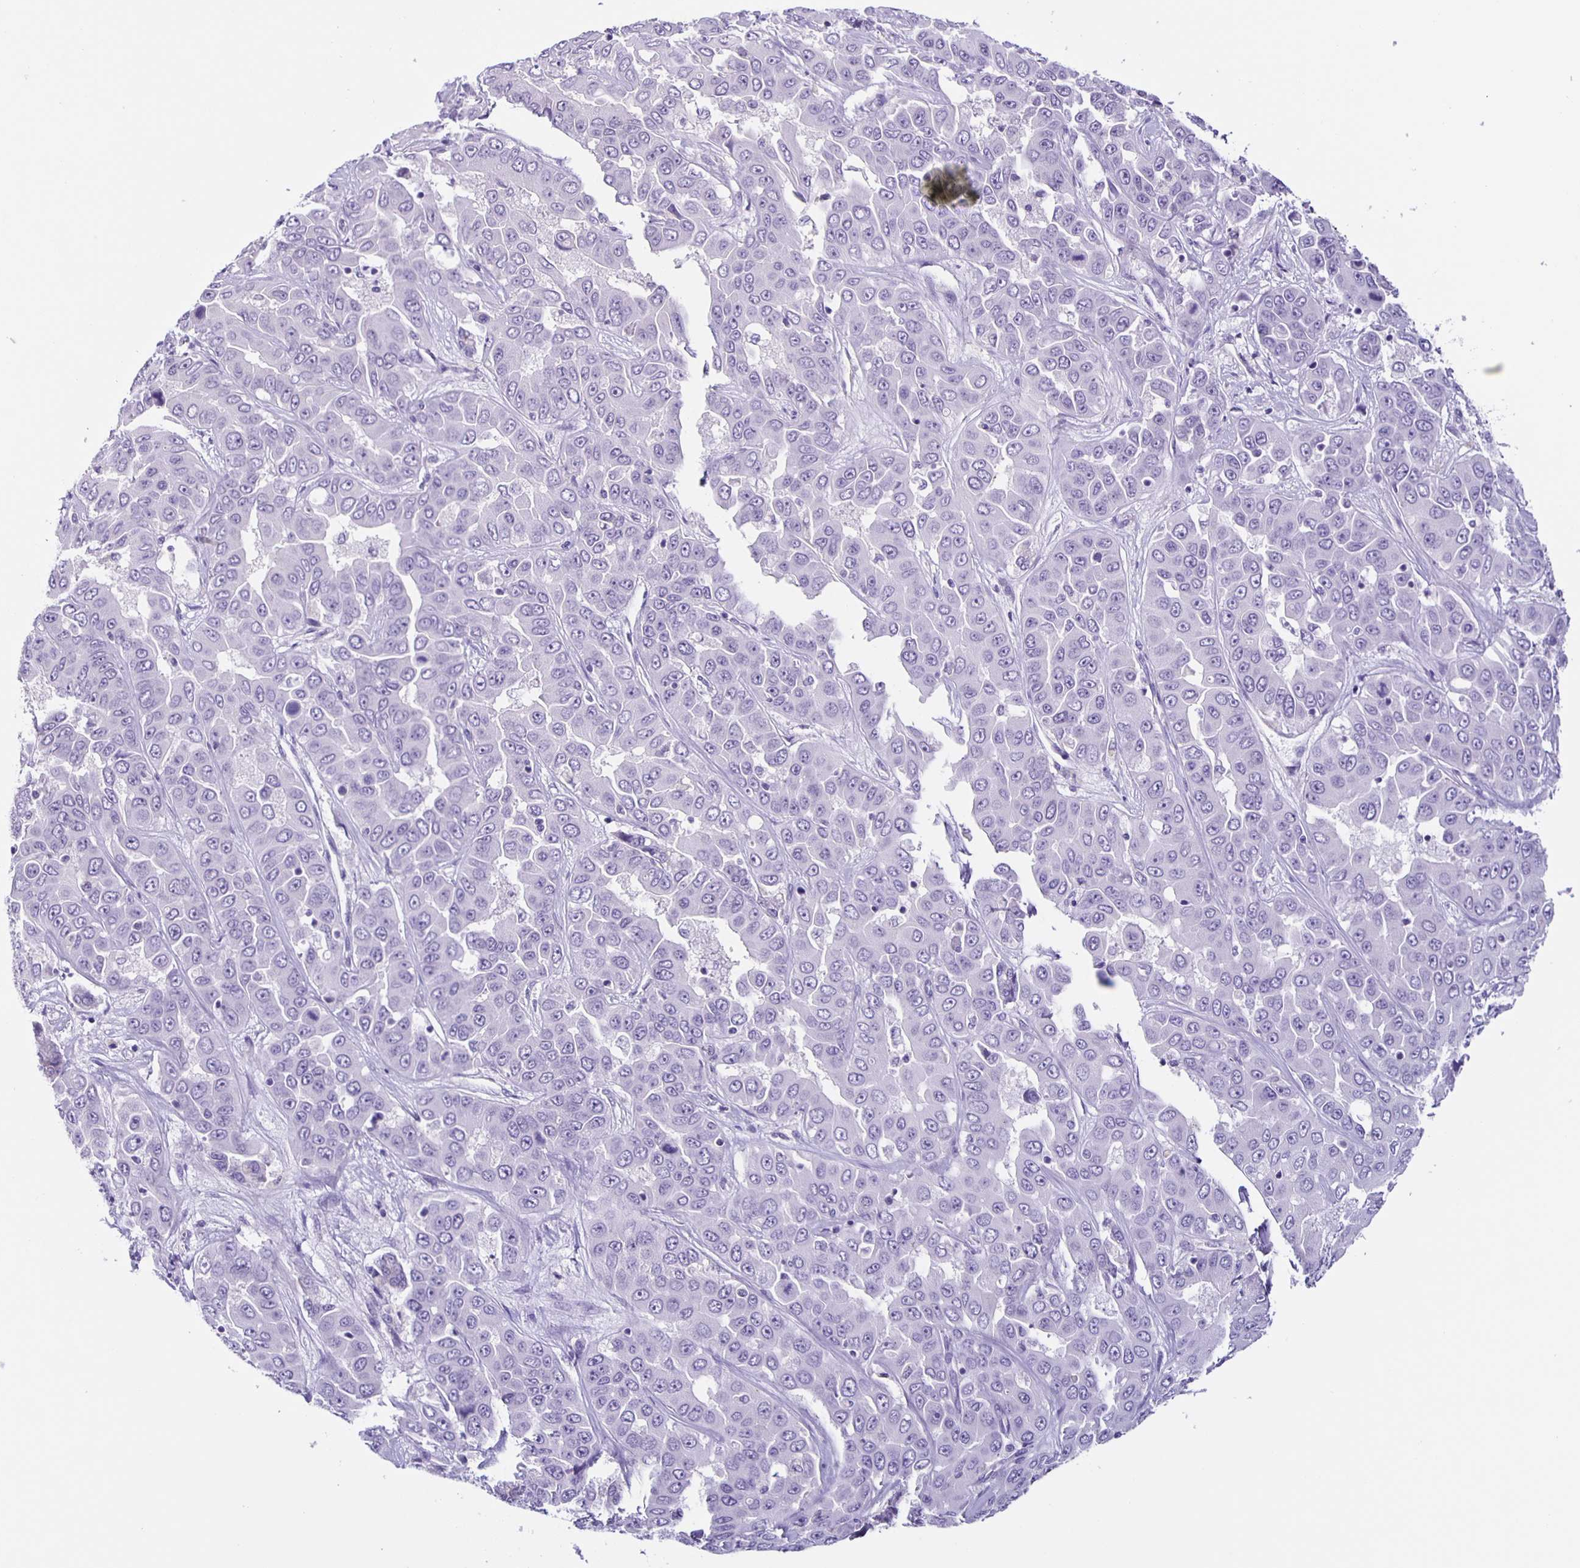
{"staining": {"intensity": "negative", "quantity": "none", "location": "none"}, "tissue": "liver cancer", "cell_type": "Tumor cells", "image_type": "cancer", "snomed": [{"axis": "morphology", "description": "Cholangiocarcinoma"}, {"axis": "topography", "description": "Liver"}], "caption": "Tumor cells are negative for brown protein staining in liver cancer.", "gene": "SLC12A3", "patient": {"sex": "female", "age": 52}}